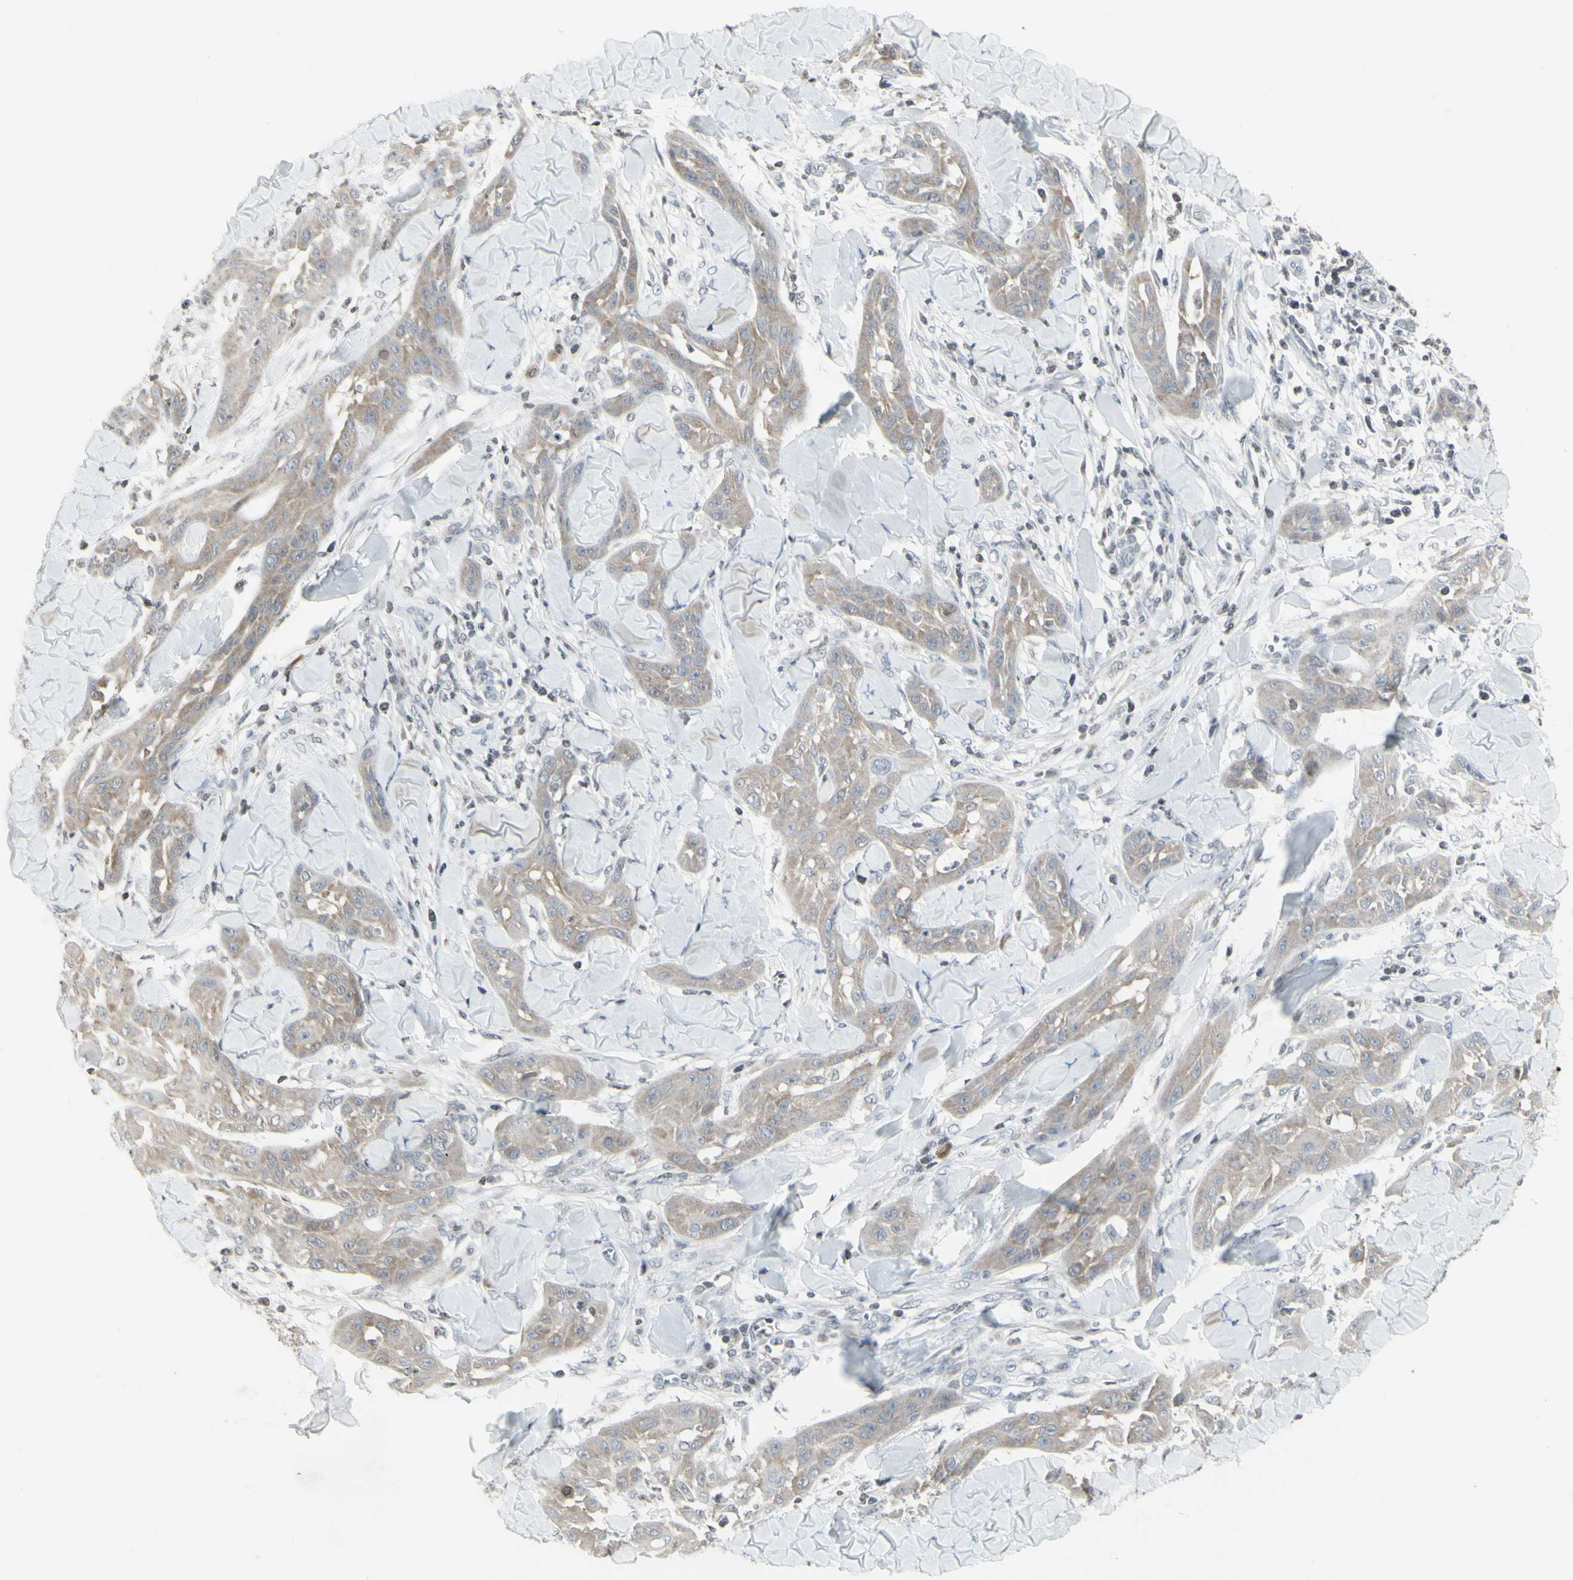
{"staining": {"intensity": "negative", "quantity": "none", "location": "none"}, "tissue": "skin cancer", "cell_type": "Tumor cells", "image_type": "cancer", "snomed": [{"axis": "morphology", "description": "Squamous cell carcinoma, NOS"}, {"axis": "topography", "description": "Skin"}], "caption": "This is an immunohistochemistry image of human skin cancer (squamous cell carcinoma). There is no staining in tumor cells.", "gene": "MUC5AC", "patient": {"sex": "male", "age": 24}}